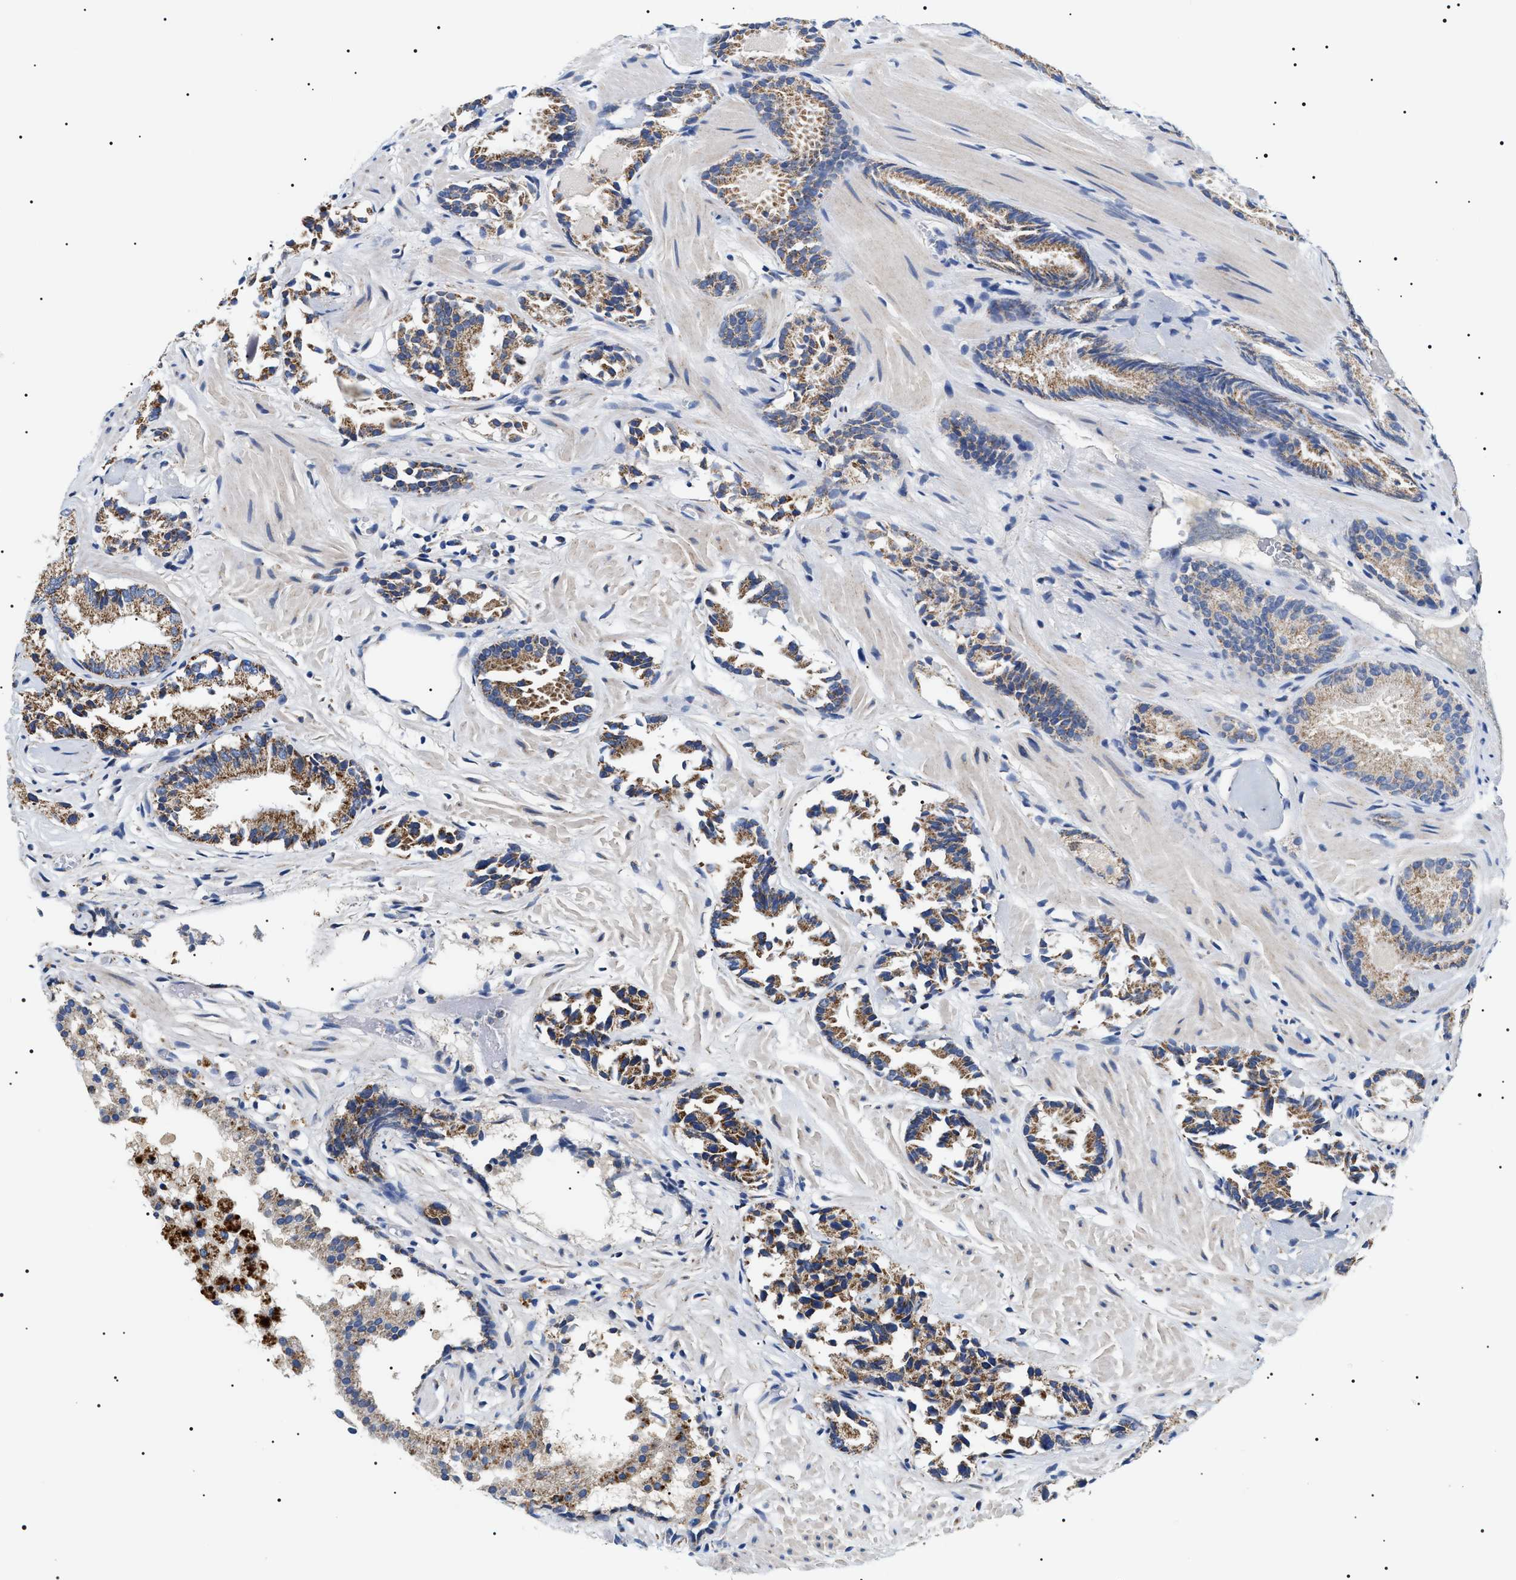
{"staining": {"intensity": "moderate", "quantity": ">75%", "location": "cytoplasmic/membranous"}, "tissue": "prostate cancer", "cell_type": "Tumor cells", "image_type": "cancer", "snomed": [{"axis": "morphology", "description": "Adenocarcinoma, Low grade"}, {"axis": "topography", "description": "Prostate"}], "caption": "There is medium levels of moderate cytoplasmic/membranous expression in tumor cells of adenocarcinoma (low-grade) (prostate), as demonstrated by immunohistochemical staining (brown color).", "gene": "OXSM", "patient": {"sex": "male", "age": 51}}